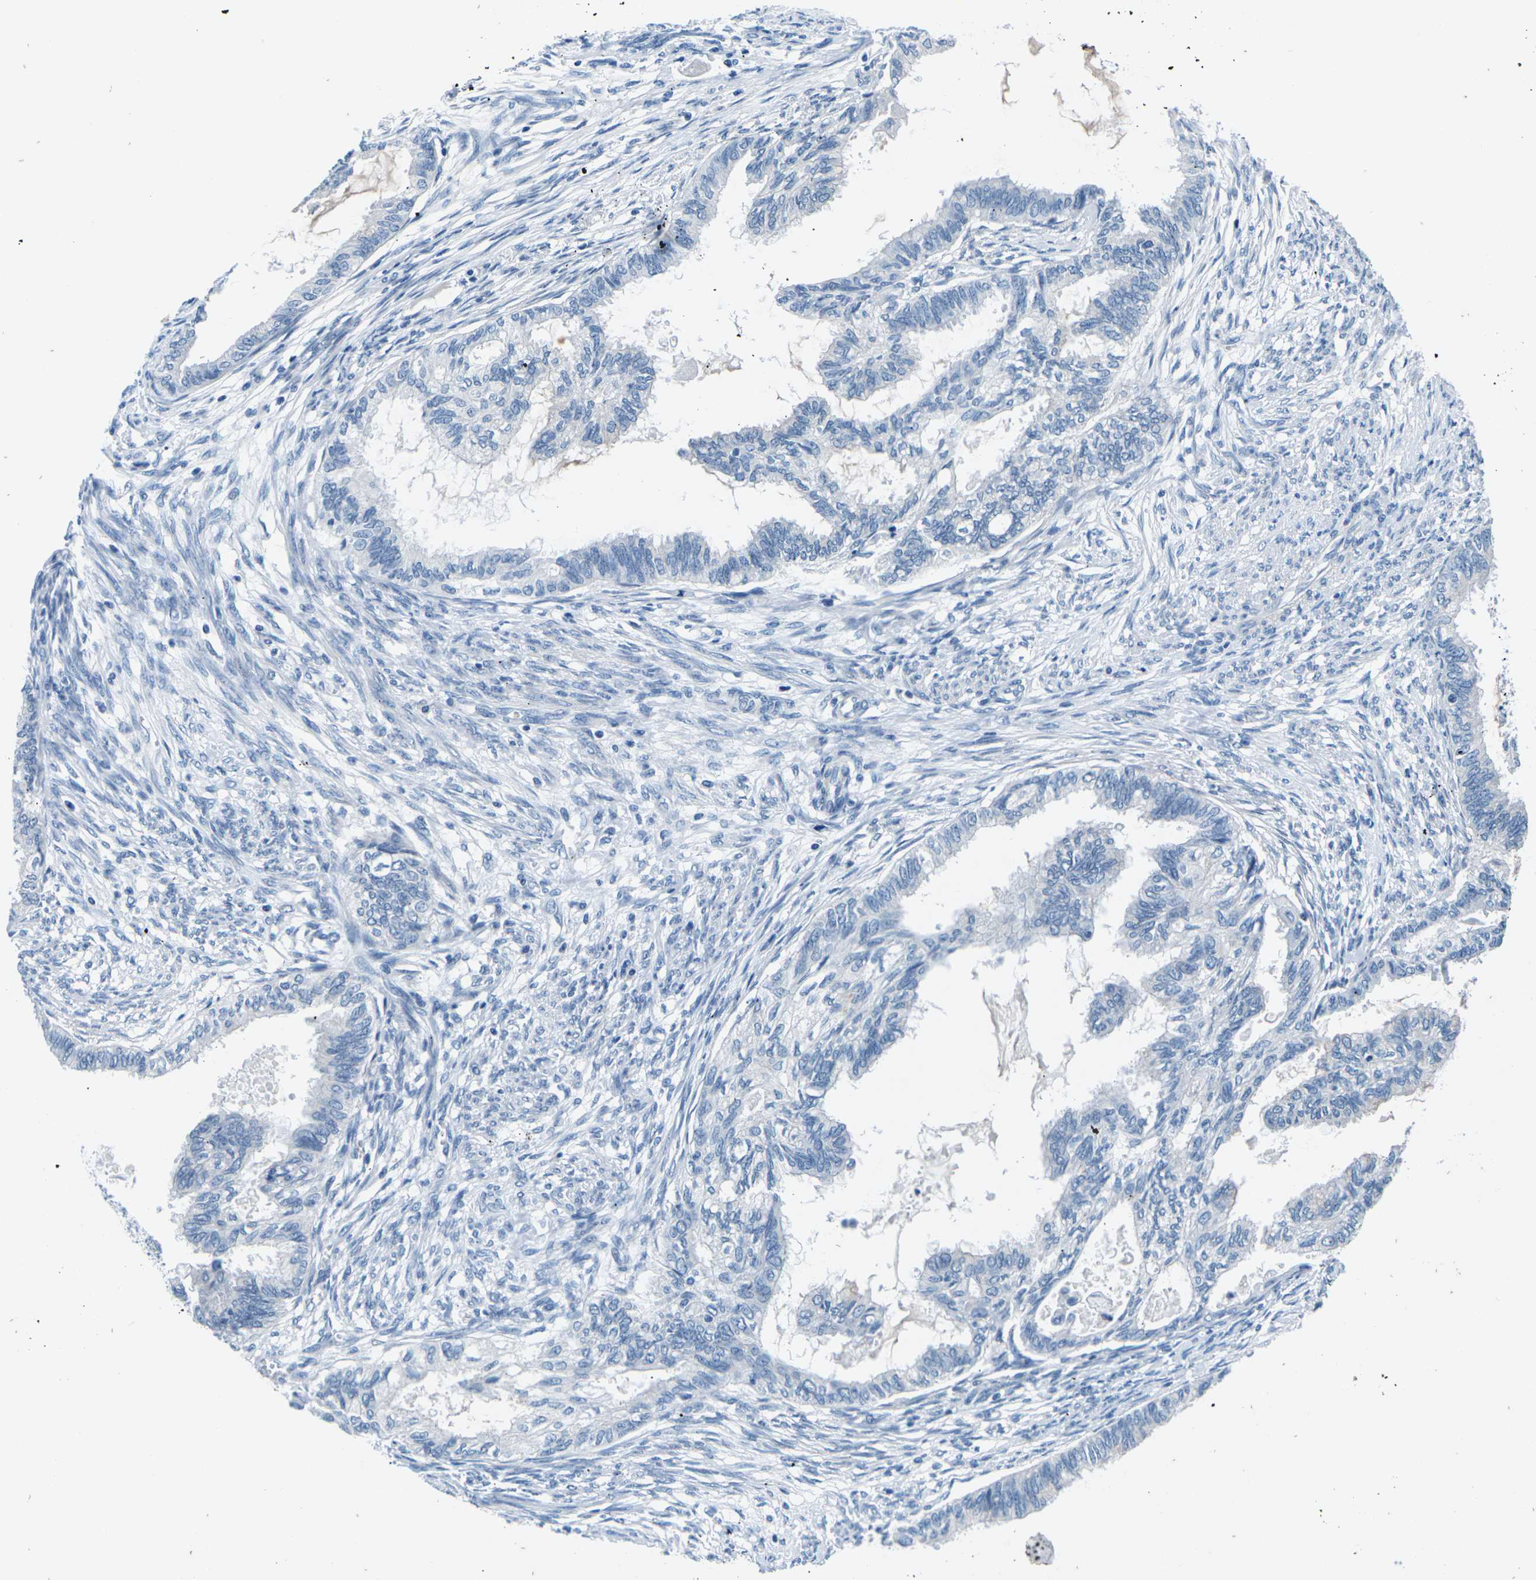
{"staining": {"intensity": "negative", "quantity": "none", "location": "none"}, "tissue": "cervical cancer", "cell_type": "Tumor cells", "image_type": "cancer", "snomed": [{"axis": "morphology", "description": "Normal tissue, NOS"}, {"axis": "morphology", "description": "Adenocarcinoma, NOS"}, {"axis": "topography", "description": "Cervix"}, {"axis": "topography", "description": "Endometrium"}], "caption": "Image shows no significant protein staining in tumor cells of adenocarcinoma (cervical).", "gene": "UMOD", "patient": {"sex": "female", "age": 86}}